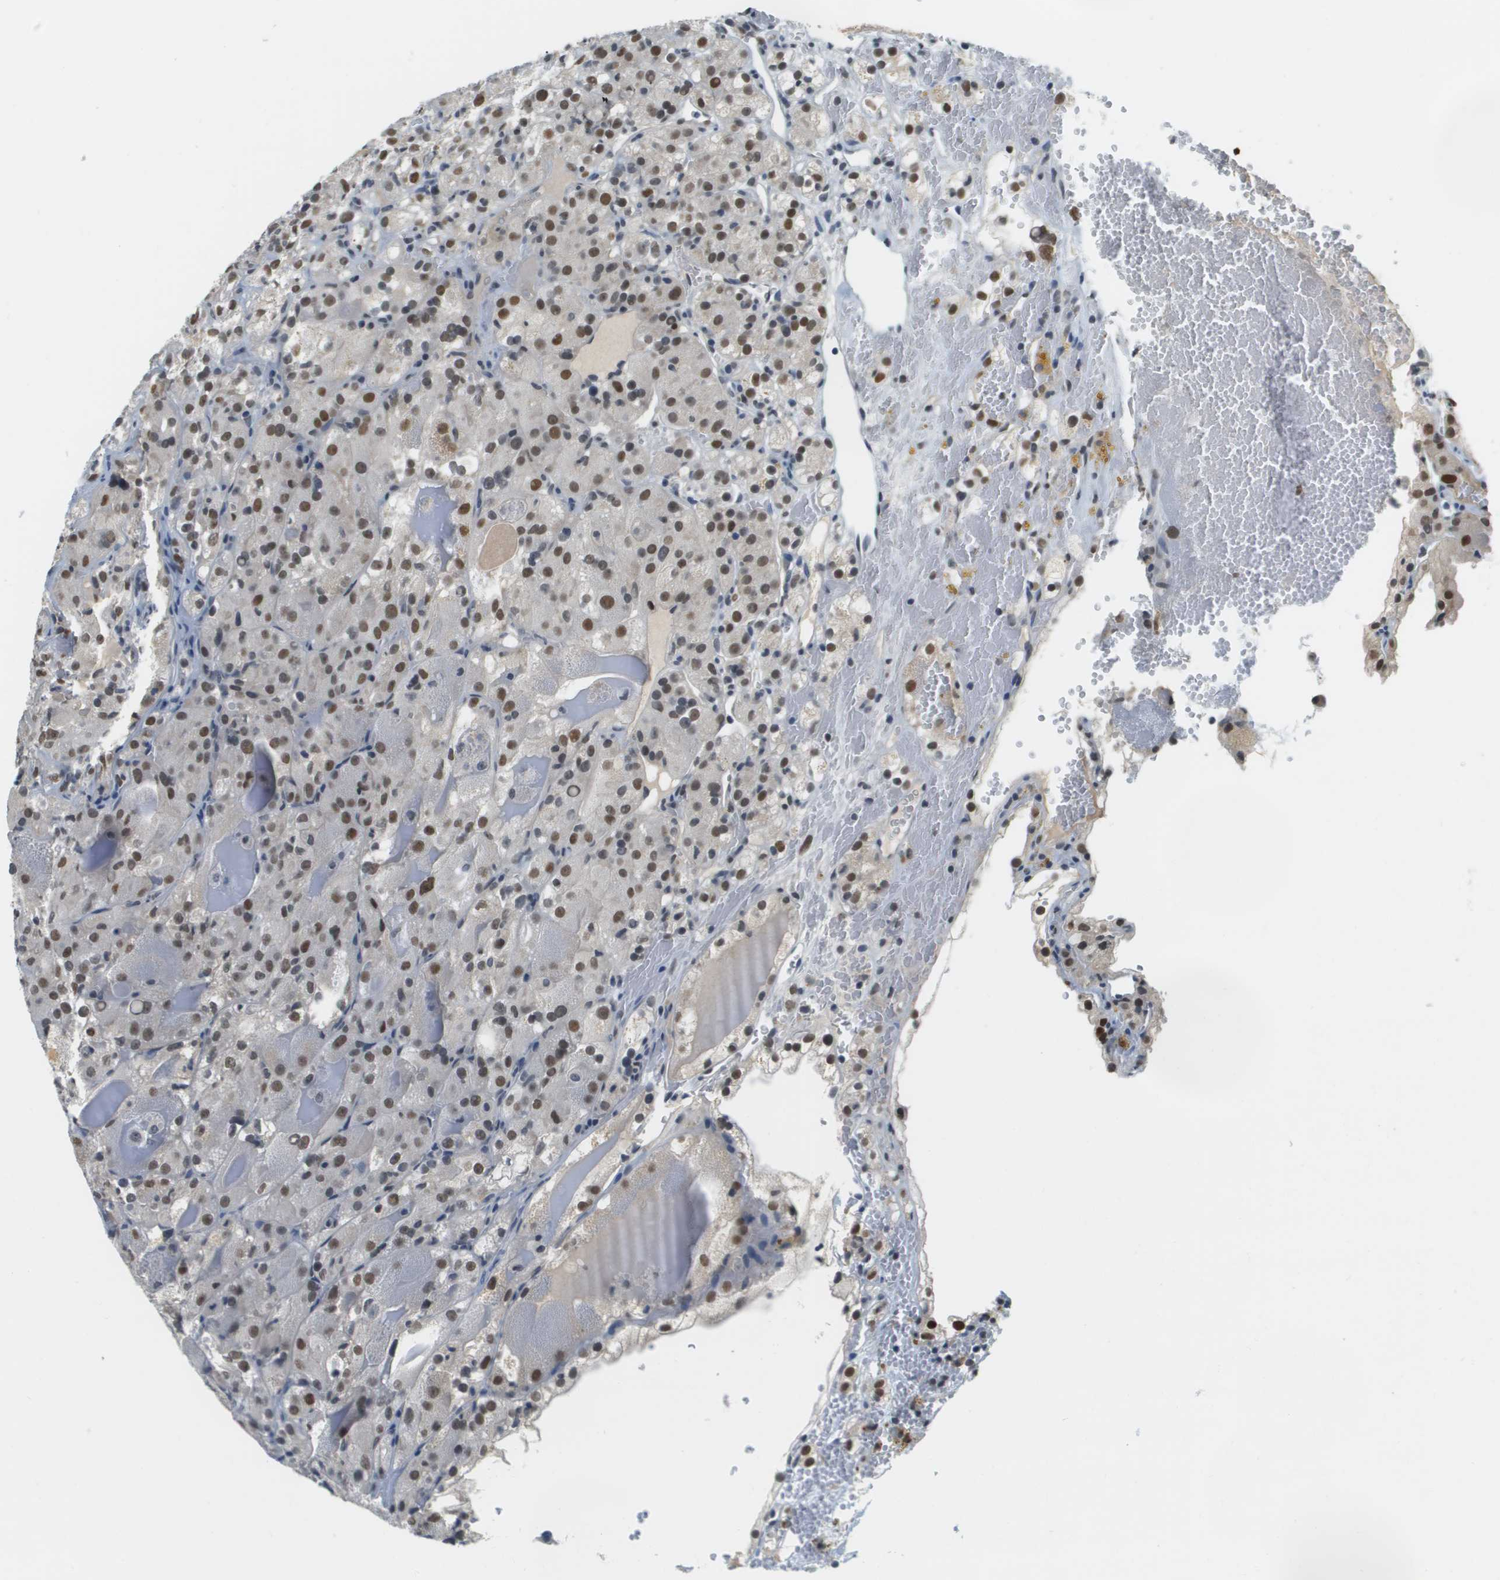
{"staining": {"intensity": "moderate", "quantity": "25%-75%", "location": "nuclear"}, "tissue": "renal cancer", "cell_type": "Tumor cells", "image_type": "cancer", "snomed": [{"axis": "morphology", "description": "Normal tissue, NOS"}, {"axis": "morphology", "description": "Adenocarcinoma, NOS"}, {"axis": "topography", "description": "Kidney"}], "caption": "A histopathology image of human renal adenocarcinoma stained for a protein shows moderate nuclear brown staining in tumor cells. (DAB (3,3'-diaminobenzidine) IHC with brightfield microscopy, high magnification).", "gene": "CBX5", "patient": {"sex": "male", "age": 61}}